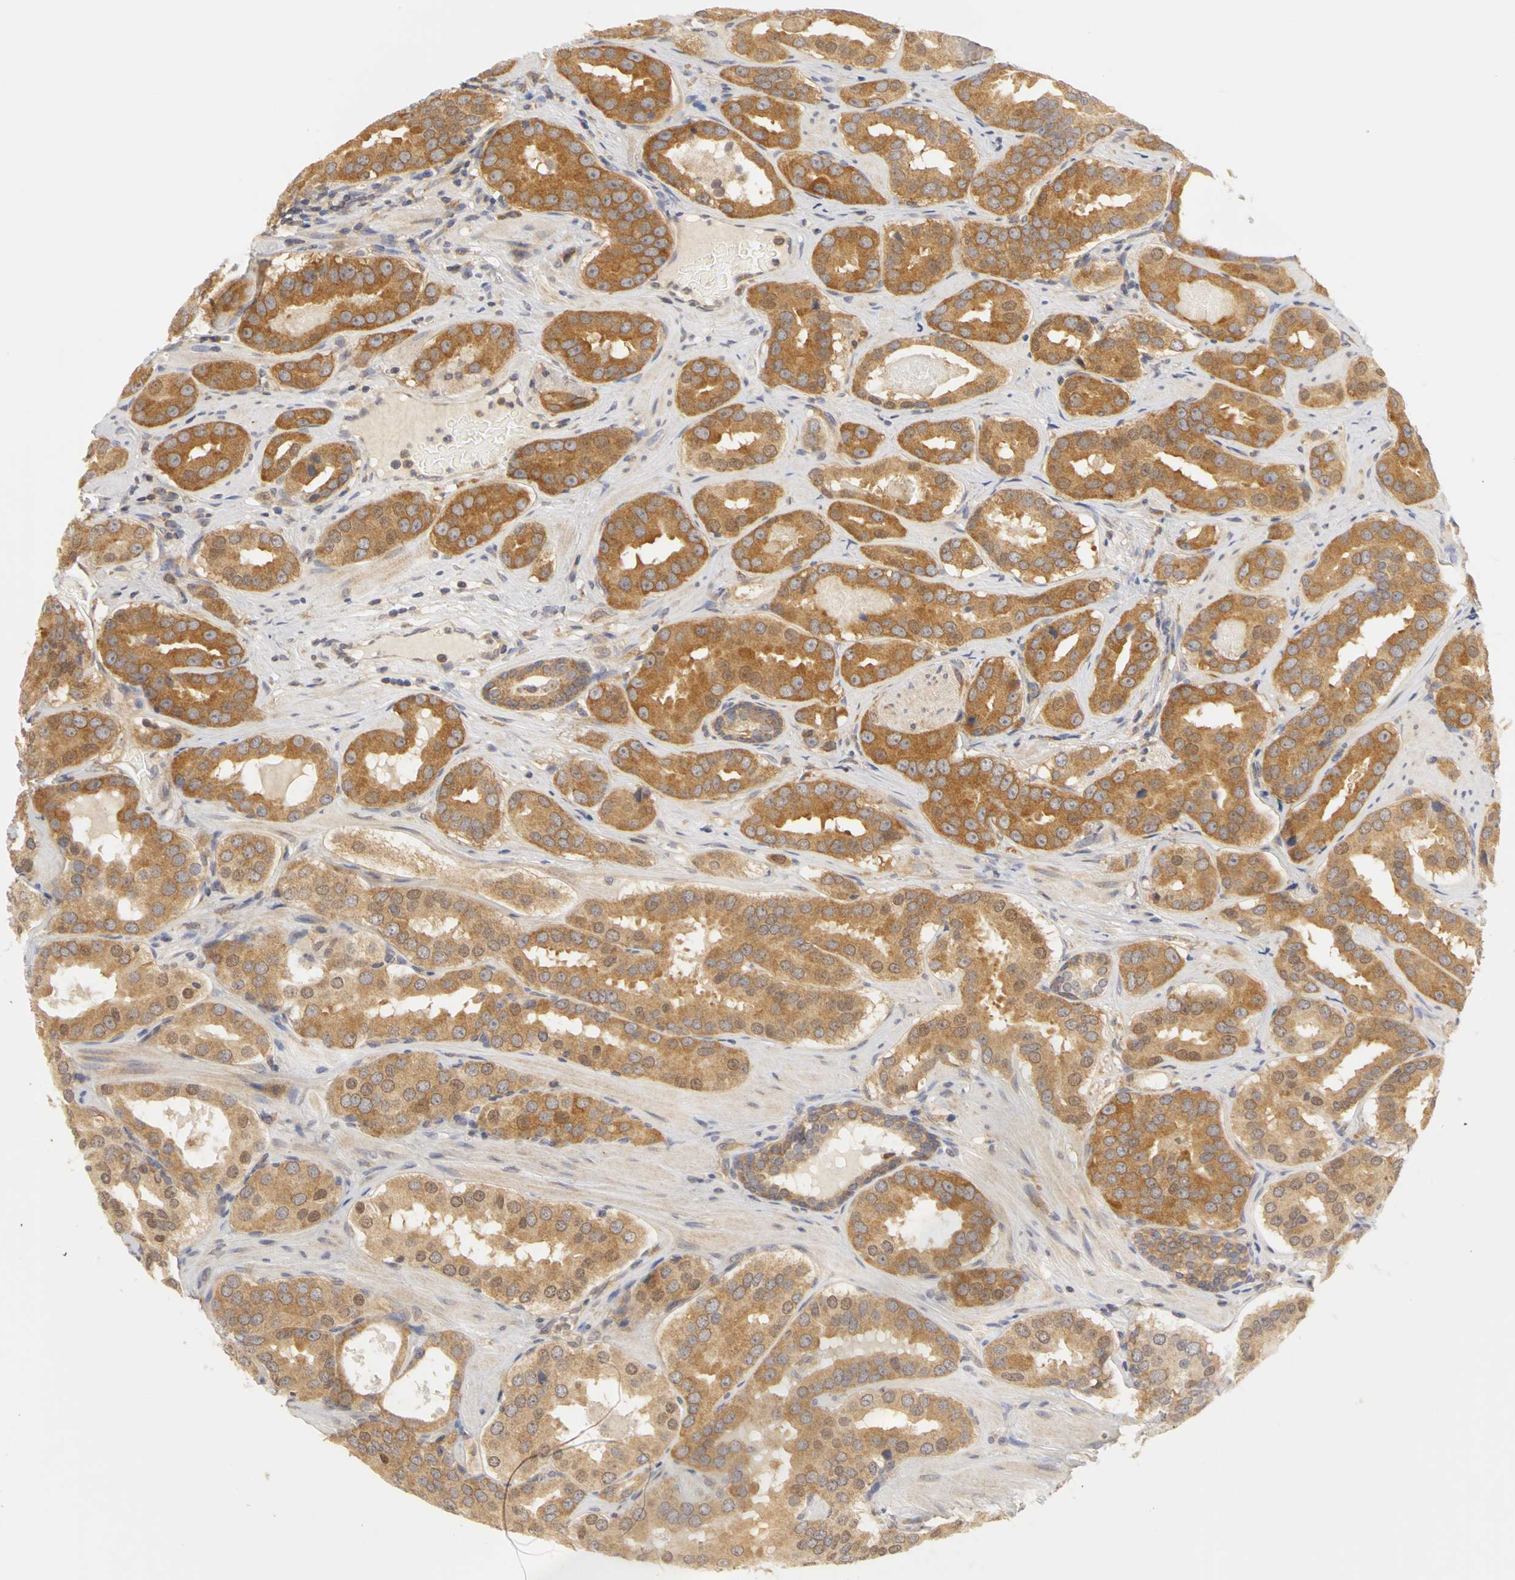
{"staining": {"intensity": "moderate", "quantity": ">75%", "location": "cytoplasmic/membranous"}, "tissue": "prostate cancer", "cell_type": "Tumor cells", "image_type": "cancer", "snomed": [{"axis": "morphology", "description": "Adenocarcinoma, Low grade"}, {"axis": "topography", "description": "Prostate"}], "caption": "The photomicrograph shows immunohistochemical staining of prostate cancer. There is moderate cytoplasmic/membranous expression is present in about >75% of tumor cells.", "gene": "IRAK1", "patient": {"sex": "male", "age": 59}}